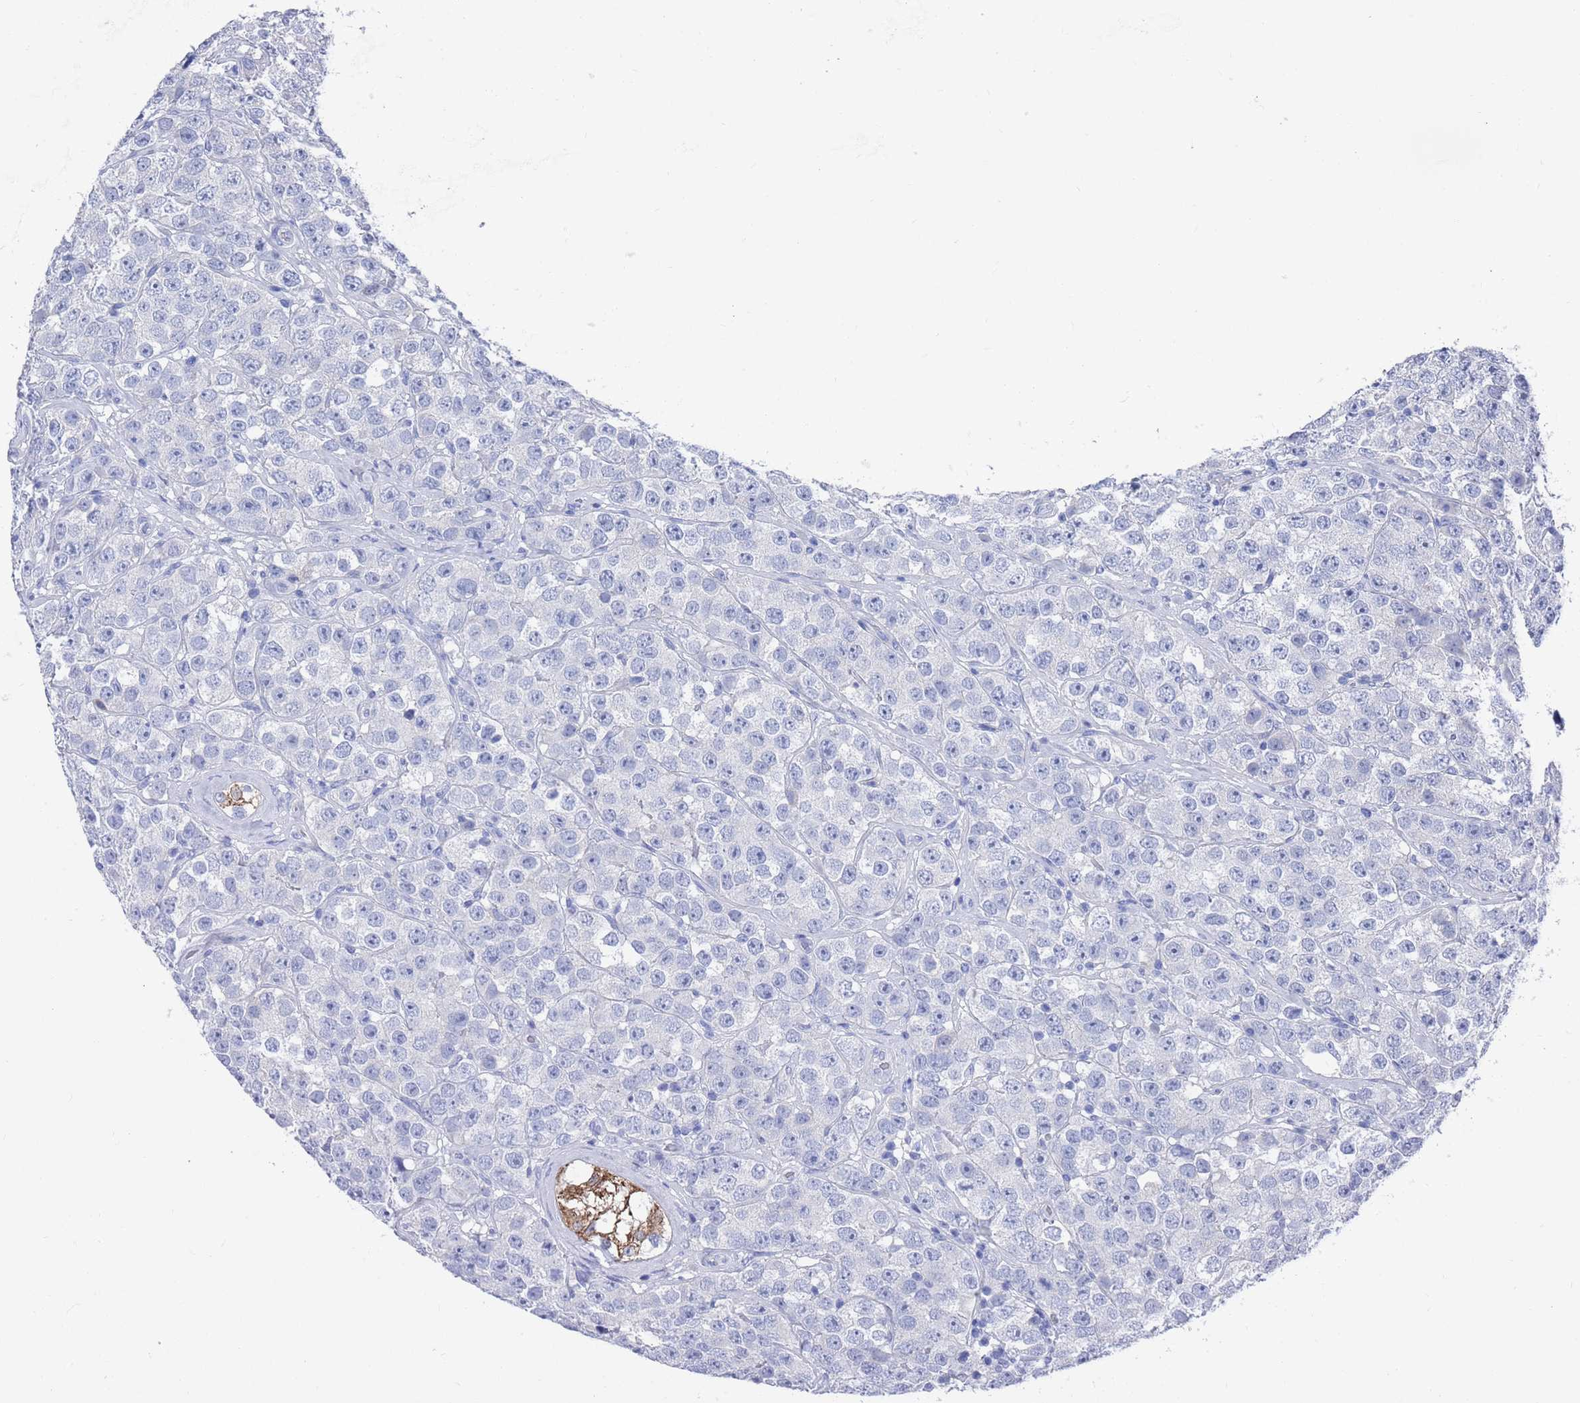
{"staining": {"intensity": "negative", "quantity": "none", "location": "none"}, "tissue": "testis cancer", "cell_type": "Tumor cells", "image_type": "cancer", "snomed": [{"axis": "morphology", "description": "Seminoma, NOS"}, {"axis": "topography", "description": "Testis"}], "caption": "DAB (3,3'-diaminobenzidine) immunohistochemical staining of testis seminoma displays no significant positivity in tumor cells.", "gene": "MTMR2", "patient": {"sex": "male", "age": 28}}